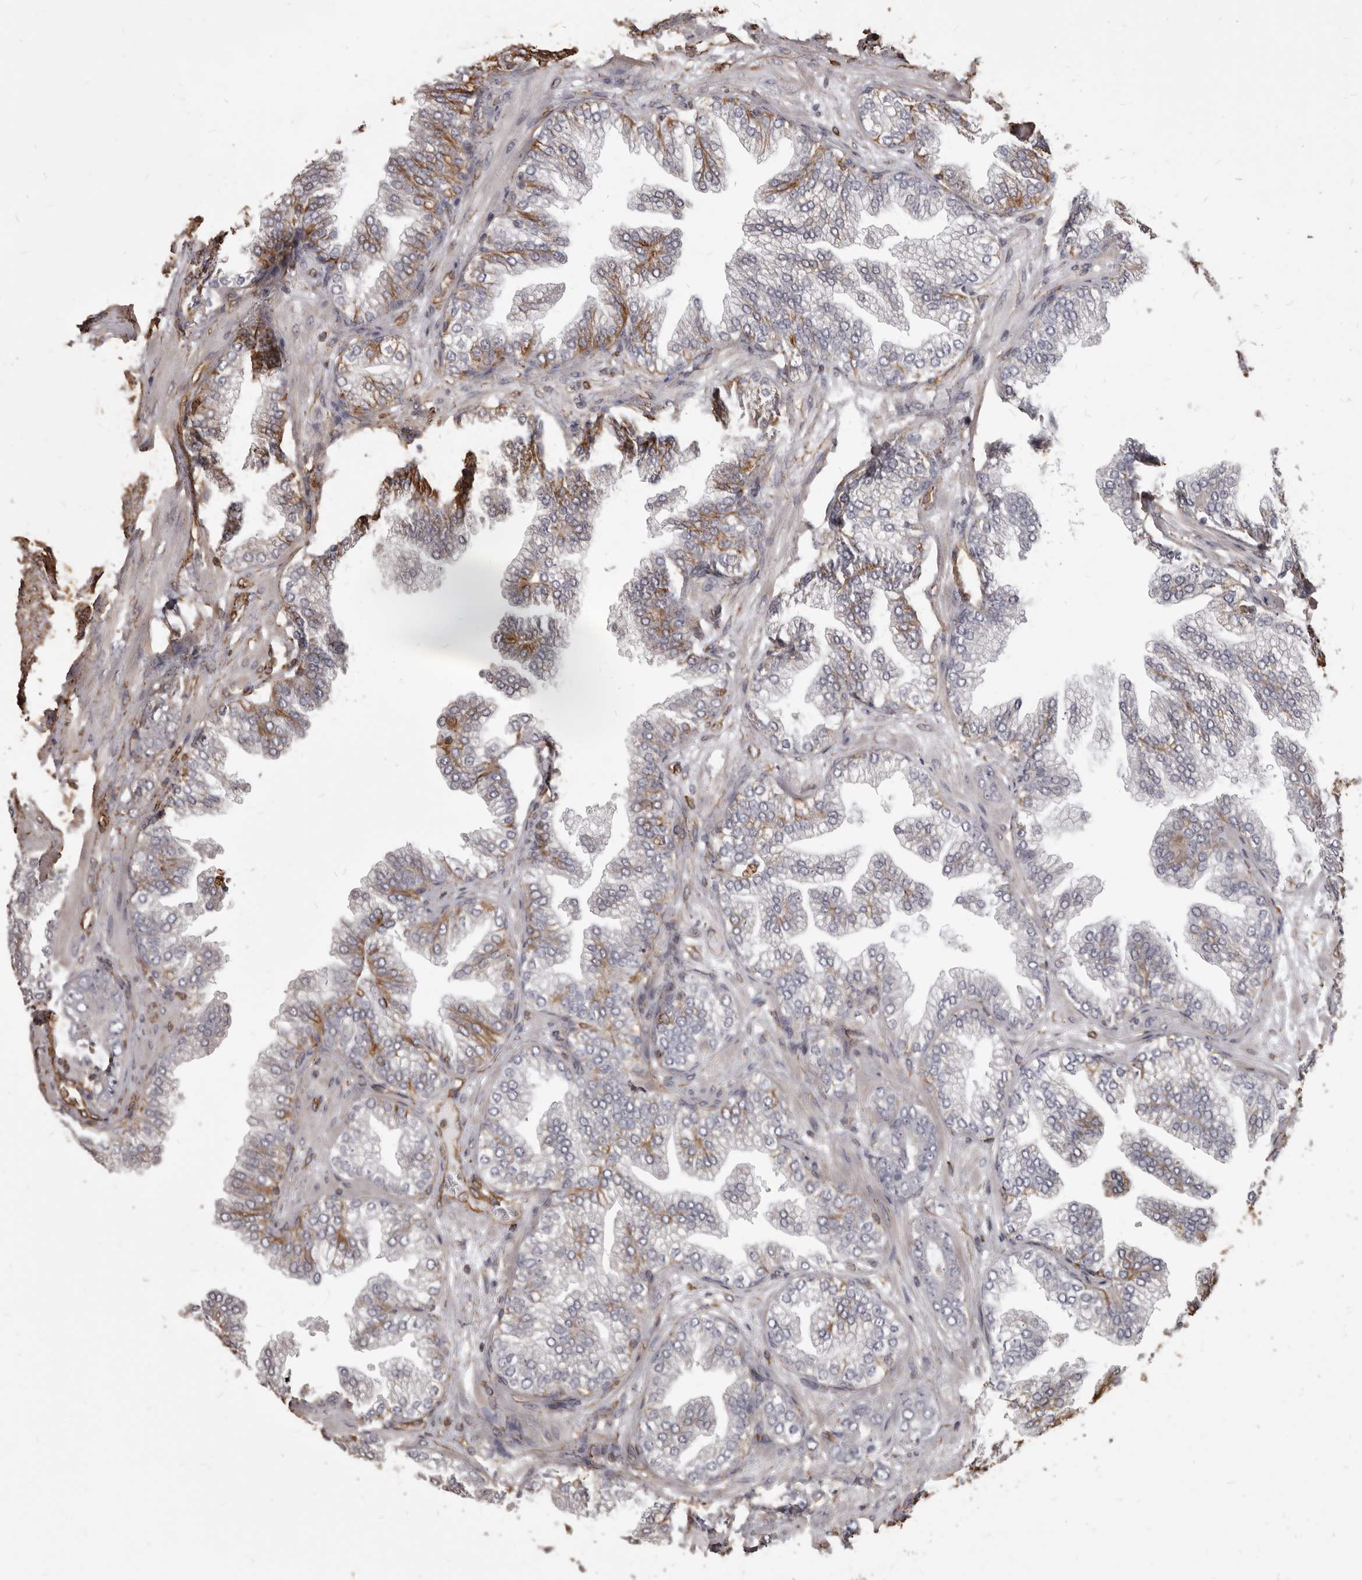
{"staining": {"intensity": "moderate", "quantity": "<25%", "location": "cytoplasmic/membranous"}, "tissue": "prostate cancer", "cell_type": "Tumor cells", "image_type": "cancer", "snomed": [{"axis": "morphology", "description": "Adenocarcinoma, High grade"}, {"axis": "topography", "description": "Prostate"}], "caption": "The immunohistochemical stain shows moderate cytoplasmic/membranous expression in tumor cells of prostate cancer tissue.", "gene": "MTURN", "patient": {"sex": "male", "age": 58}}